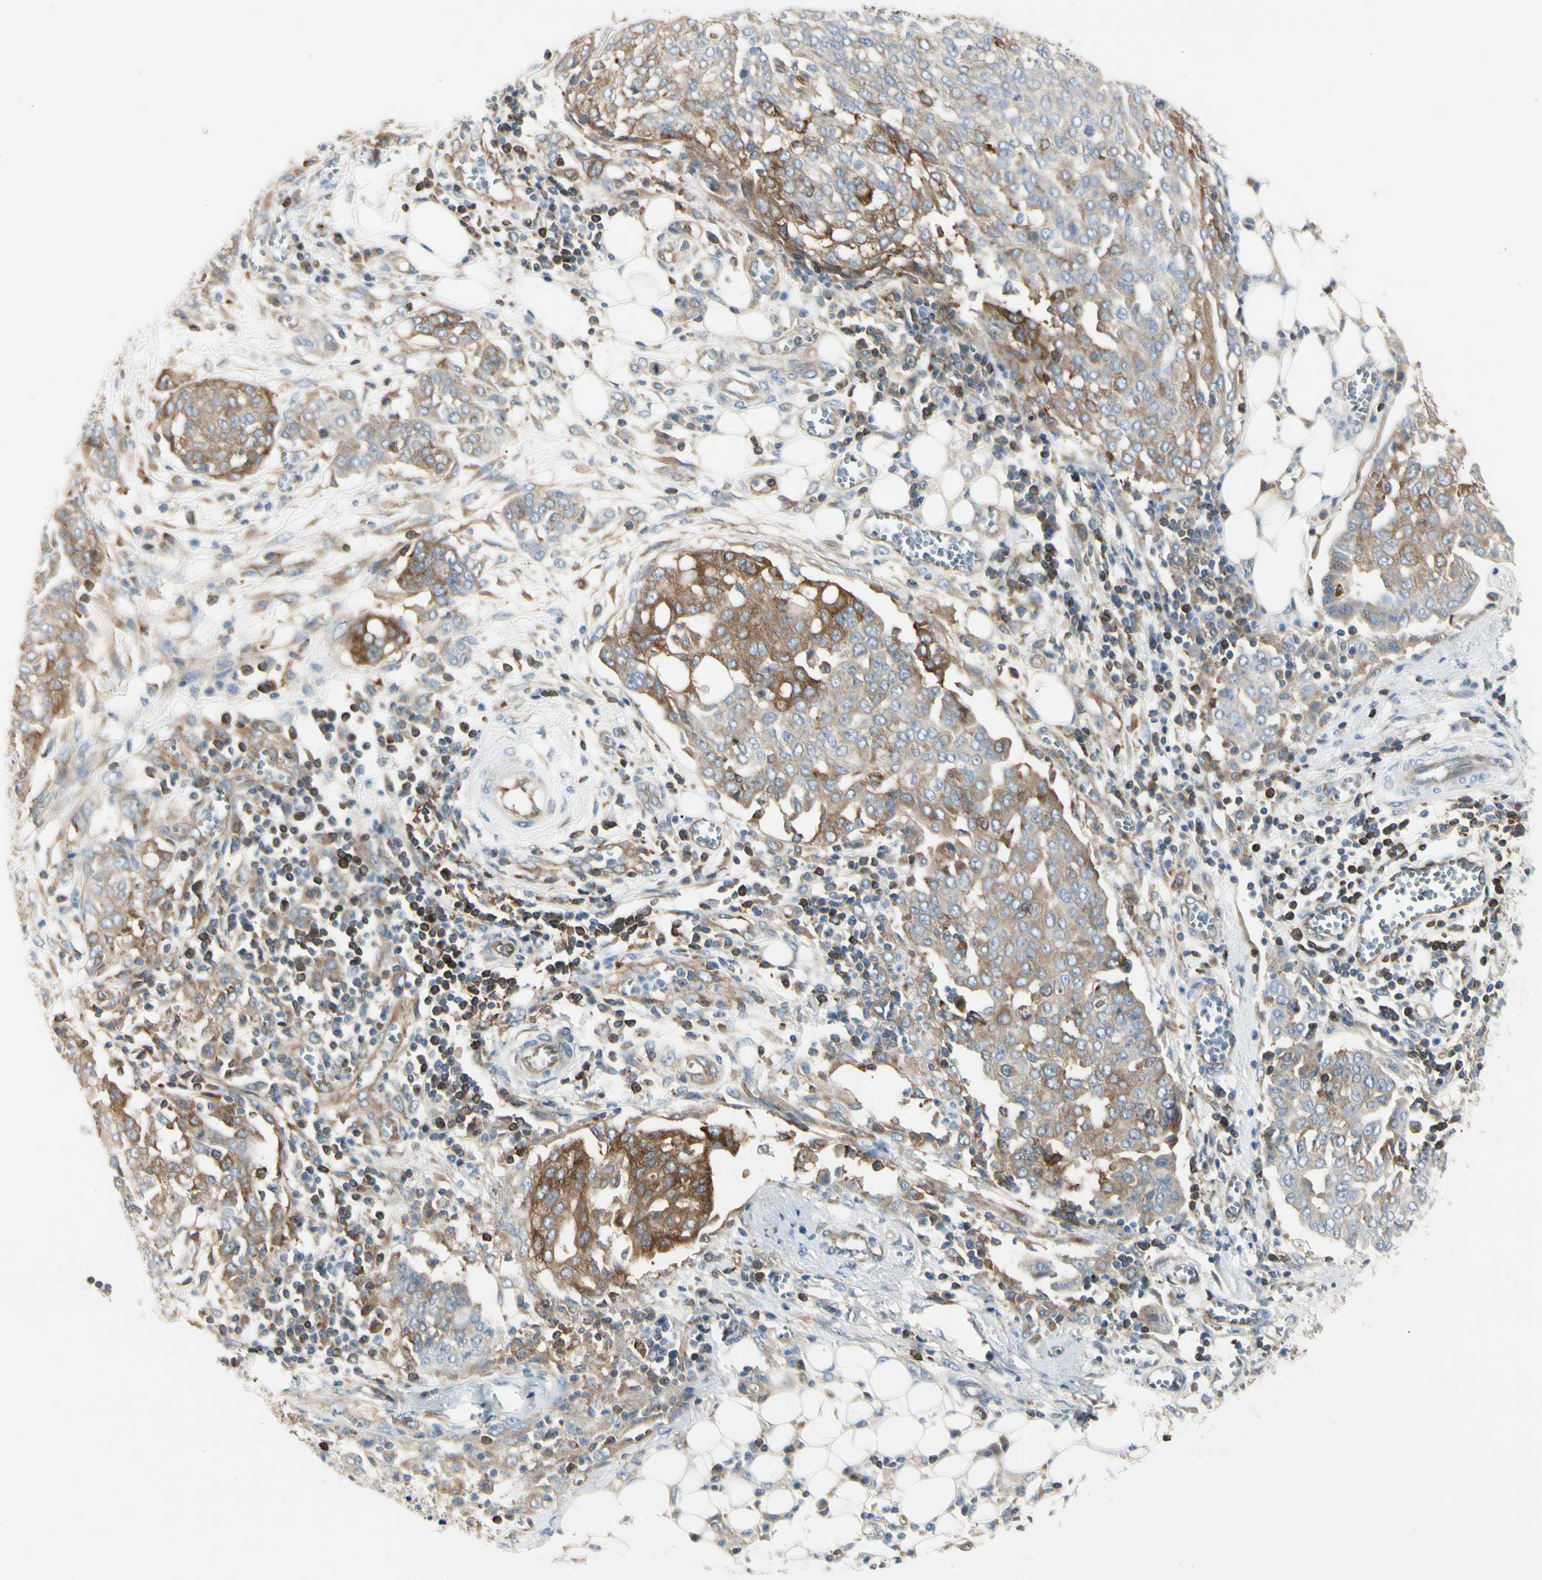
{"staining": {"intensity": "moderate", "quantity": ">75%", "location": "cytoplasmic/membranous"}, "tissue": "ovarian cancer", "cell_type": "Tumor cells", "image_type": "cancer", "snomed": [{"axis": "morphology", "description": "Cystadenocarcinoma, serous, NOS"}, {"axis": "topography", "description": "Soft tissue"}, {"axis": "topography", "description": "Ovary"}], "caption": "Approximately >75% of tumor cells in human ovarian cancer show moderate cytoplasmic/membranous protein staining as visualized by brown immunohistochemical staining.", "gene": "NFKB2", "patient": {"sex": "female", "age": 57}}